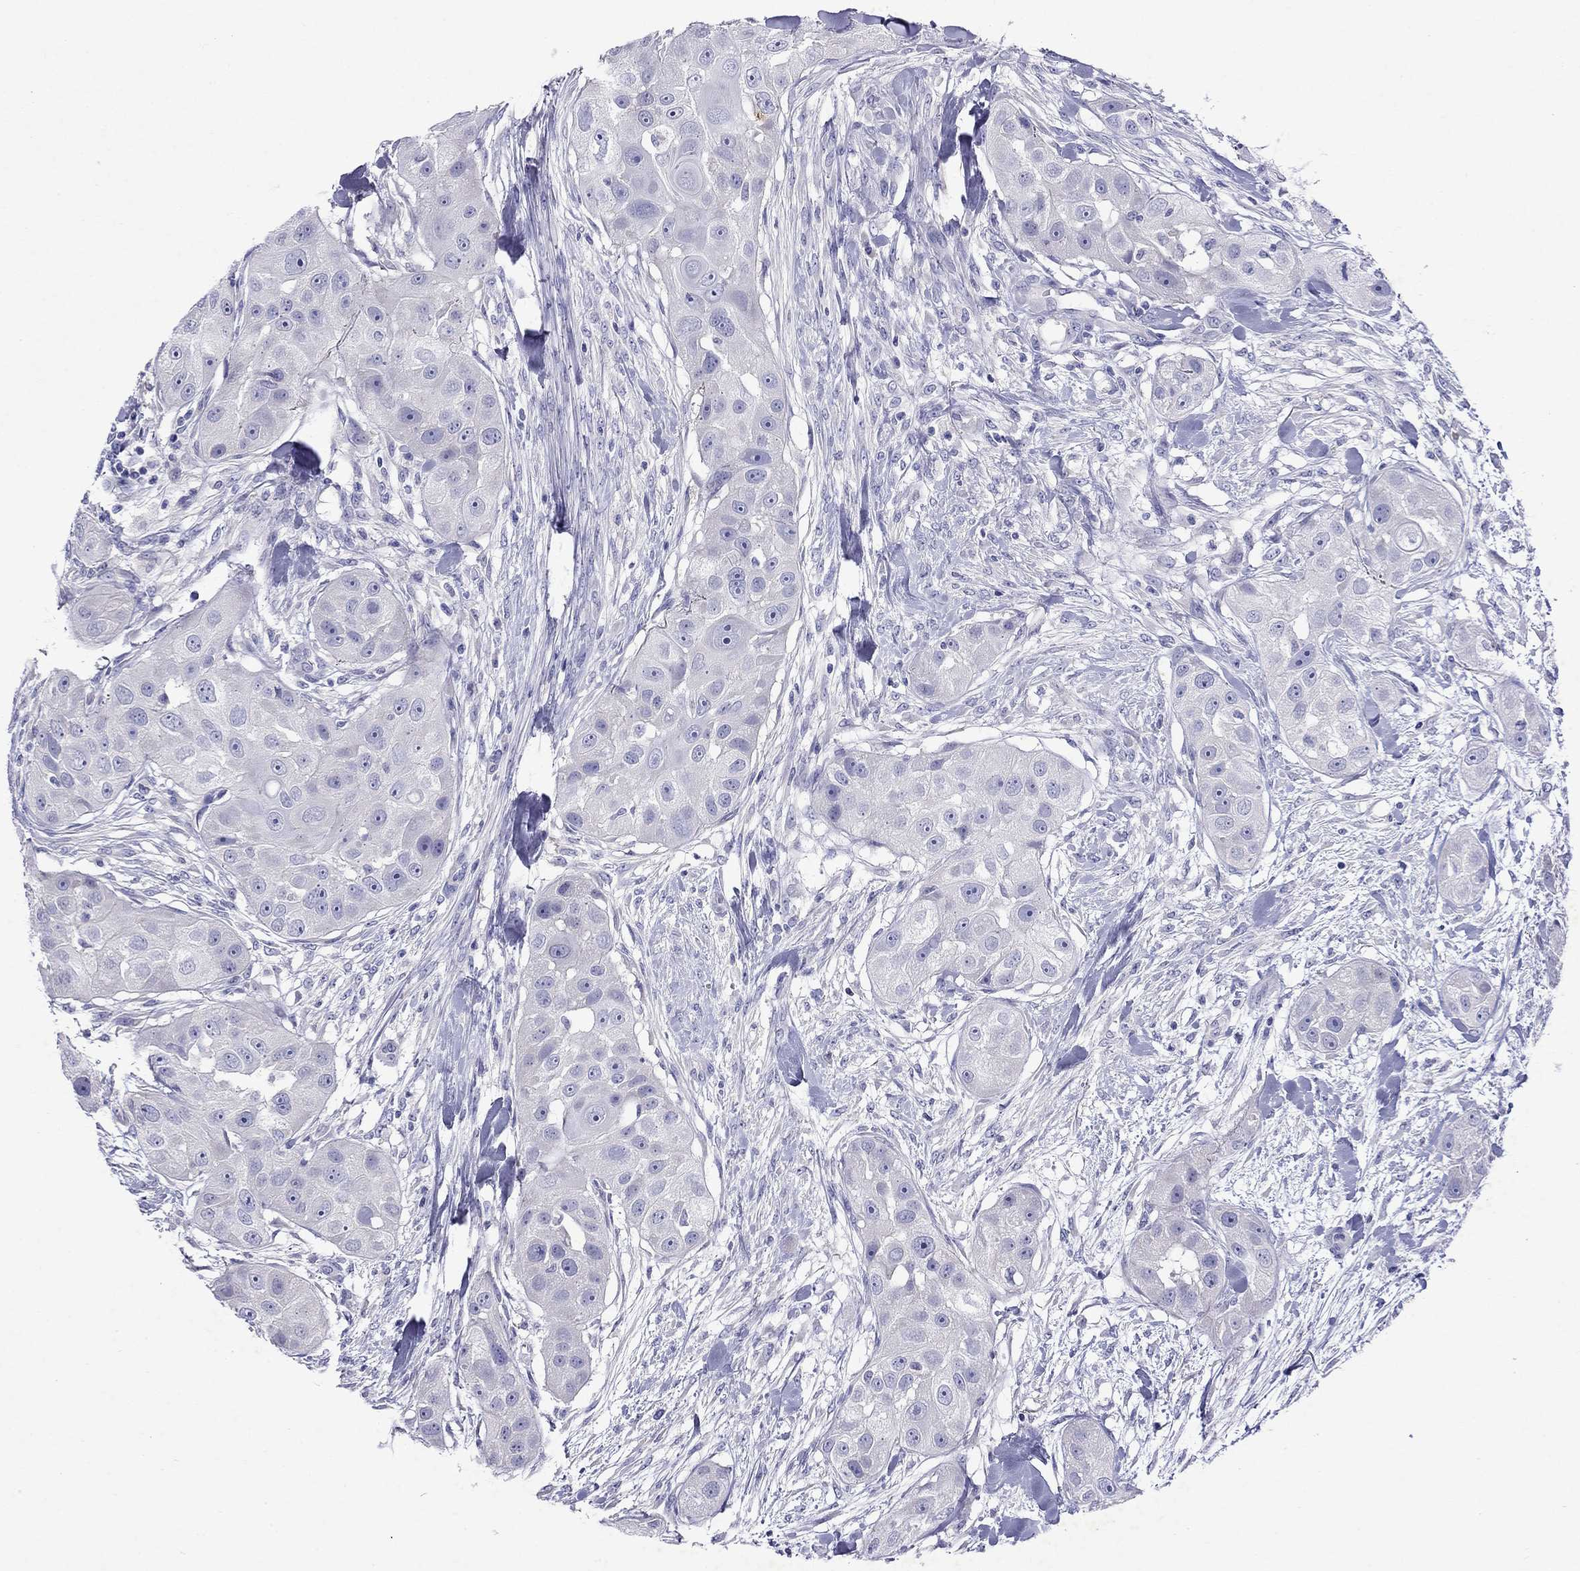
{"staining": {"intensity": "negative", "quantity": "none", "location": "none"}, "tissue": "head and neck cancer", "cell_type": "Tumor cells", "image_type": "cancer", "snomed": [{"axis": "morphology", "description": "Squamous cell carcinoma, NOS"}, {"axis": "topography", "description": "Head-Neck"}], "caption": "An IHC photomicrograph of head and neck cancer (squamous cell carcinoma) is shown. There is no staining in tumor cells of head and neck cancer (squamous cell carcinoma). Brightfield microscopy of immunohistochemistry stained with DAB (brown) and hematoxylin (blue), captured at high magnification.", "gene": "GNAT3", "patient": {"sex": "male", "age": 51}}